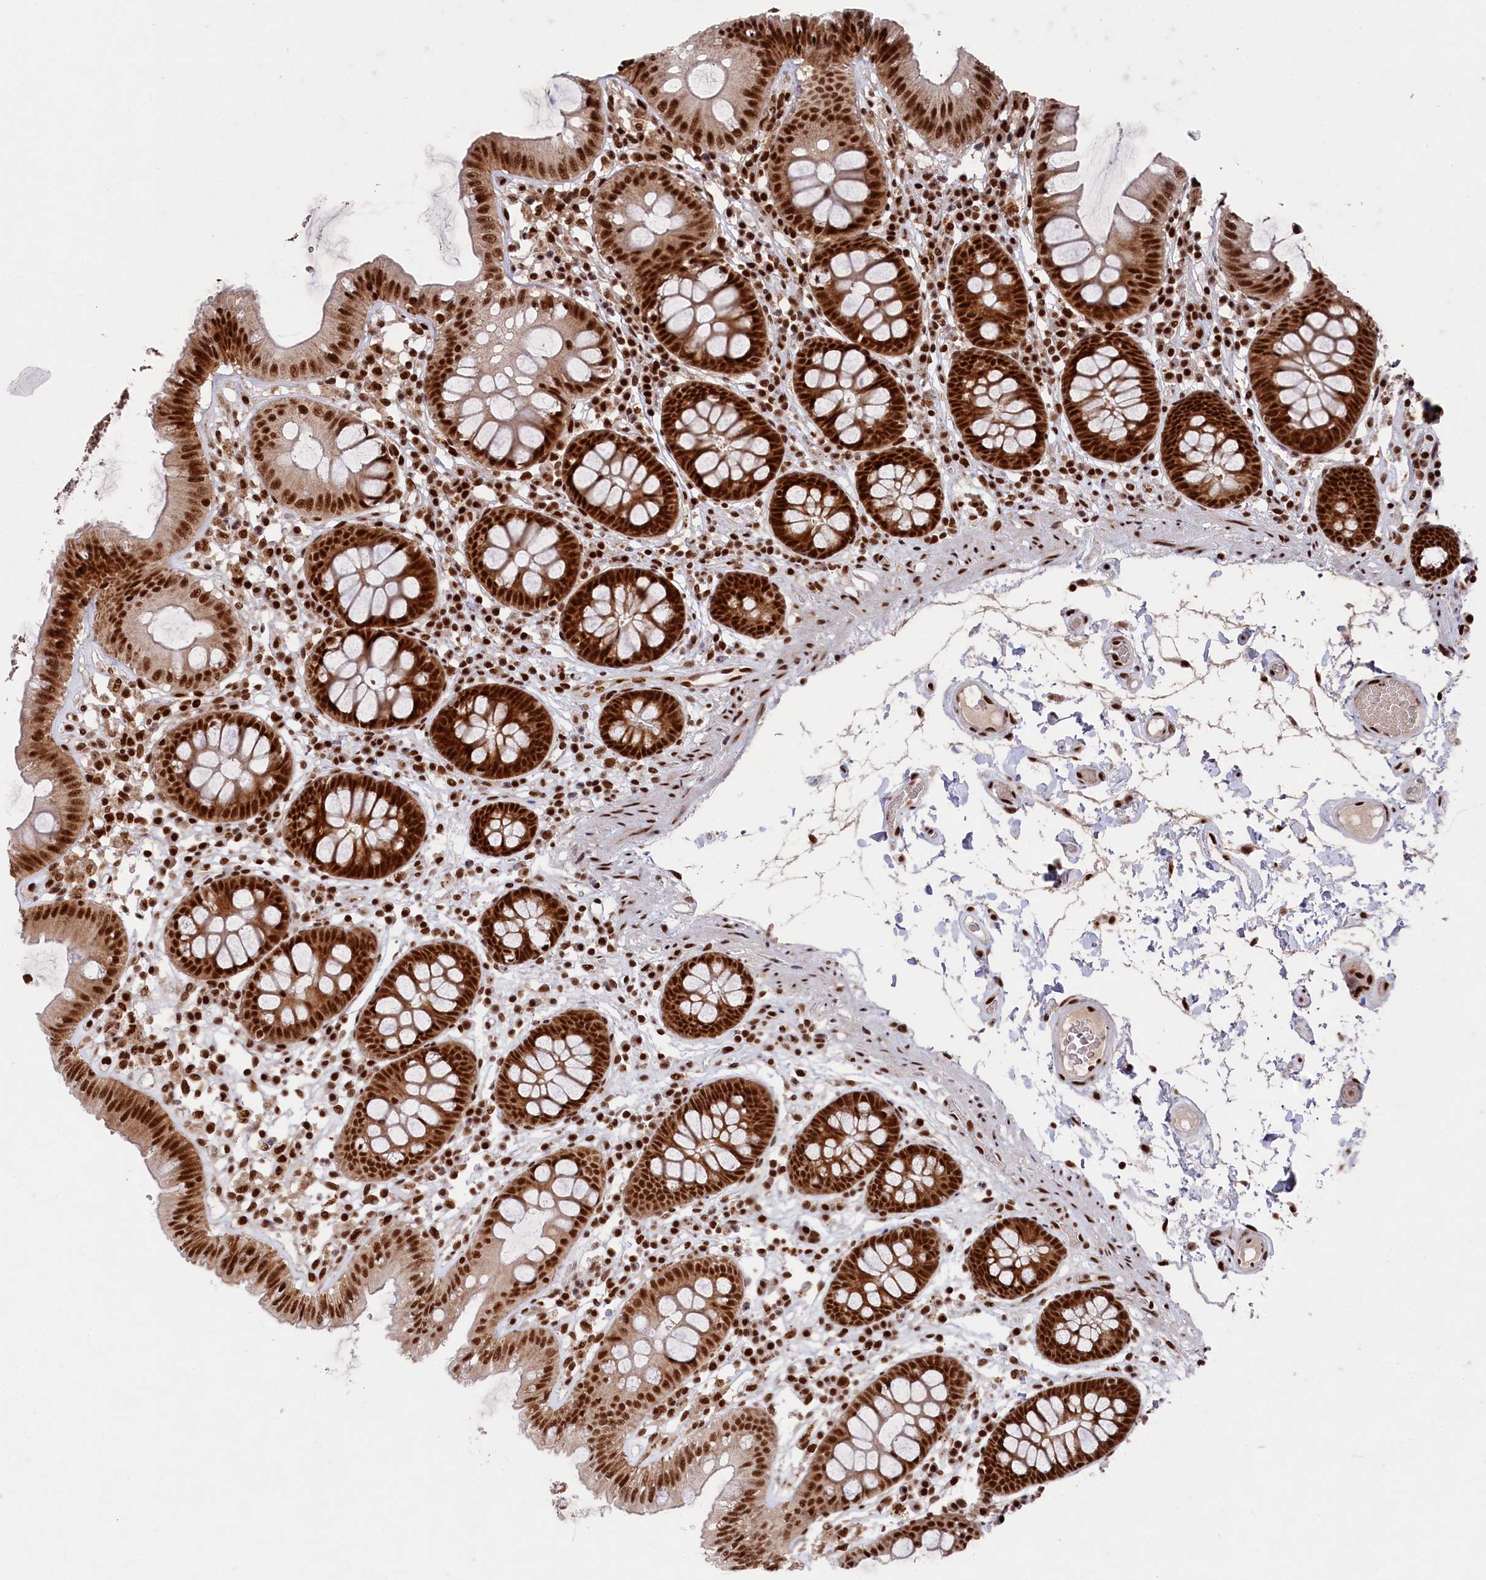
{"staining": {"intensity": "strong", "quantity": ">75%", "location": "nuclear"}, "tissue": "colon", "cell_type": "Endothelial cells", "image_type": "normal", "snomed": [{"axis": "morphology", "description": "Normal tissue, NOS"}, {"axis": "topography", "description": "Colon"}], "caption": "Protein staining exhibits strong nuclear positivity in approximately >75% of endothelial cells in normal colon. The staining was performed using DAB (3,3'-diaminobenzidine), with brown indicating positive protein expression. Nuclei are stained blue with hematoxylin.", "gene": "PRPF31", "patient": {"sex": "male", "age": 84}}